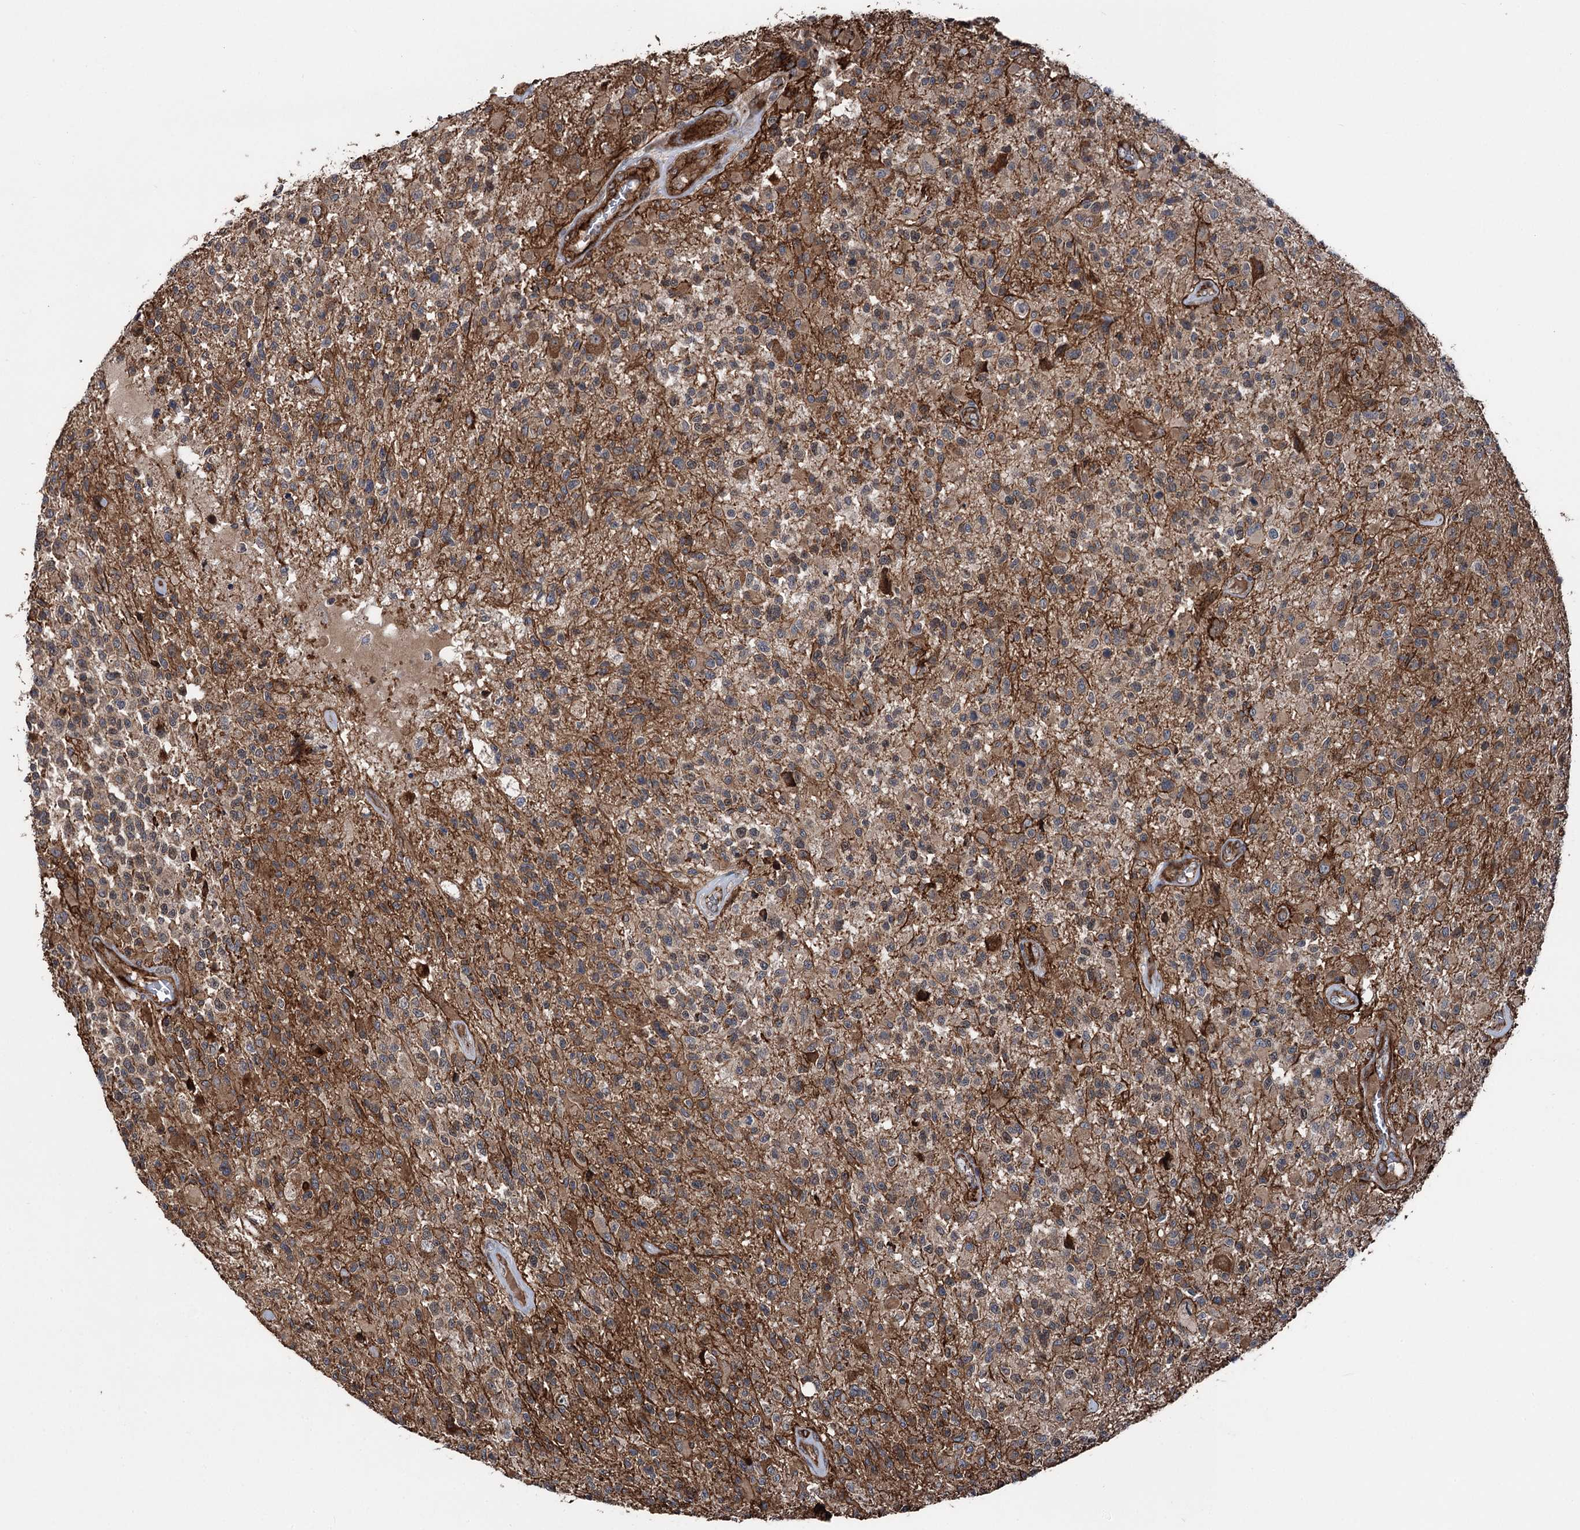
{"staining": {"intensity": "moderate", "quantity": "25%-75%", "location": "cytoplasmic/membranous"}, "tissue": "glioma", "cell_type": "Tumor cells", "image_type": "cancer", "snomed": [{"axis": "morphology", "description": "Glioma, malignant, High grade"}, {"axis": "morphology", "description": "Glioblastoma, NOS"}, {"axis": "topography", "description": "Brain"}], "caption": "This image demonstrates glioblastoma stained with immunohistochemistry (IHC) to label a protein in brown. The cytoplasmic/membranous of tumor cells show moderate positivity for the protein. Nuclei are counter-stained blue.", "gene": "ITFG2", "patient": {"sex": "male", "age": 60}}